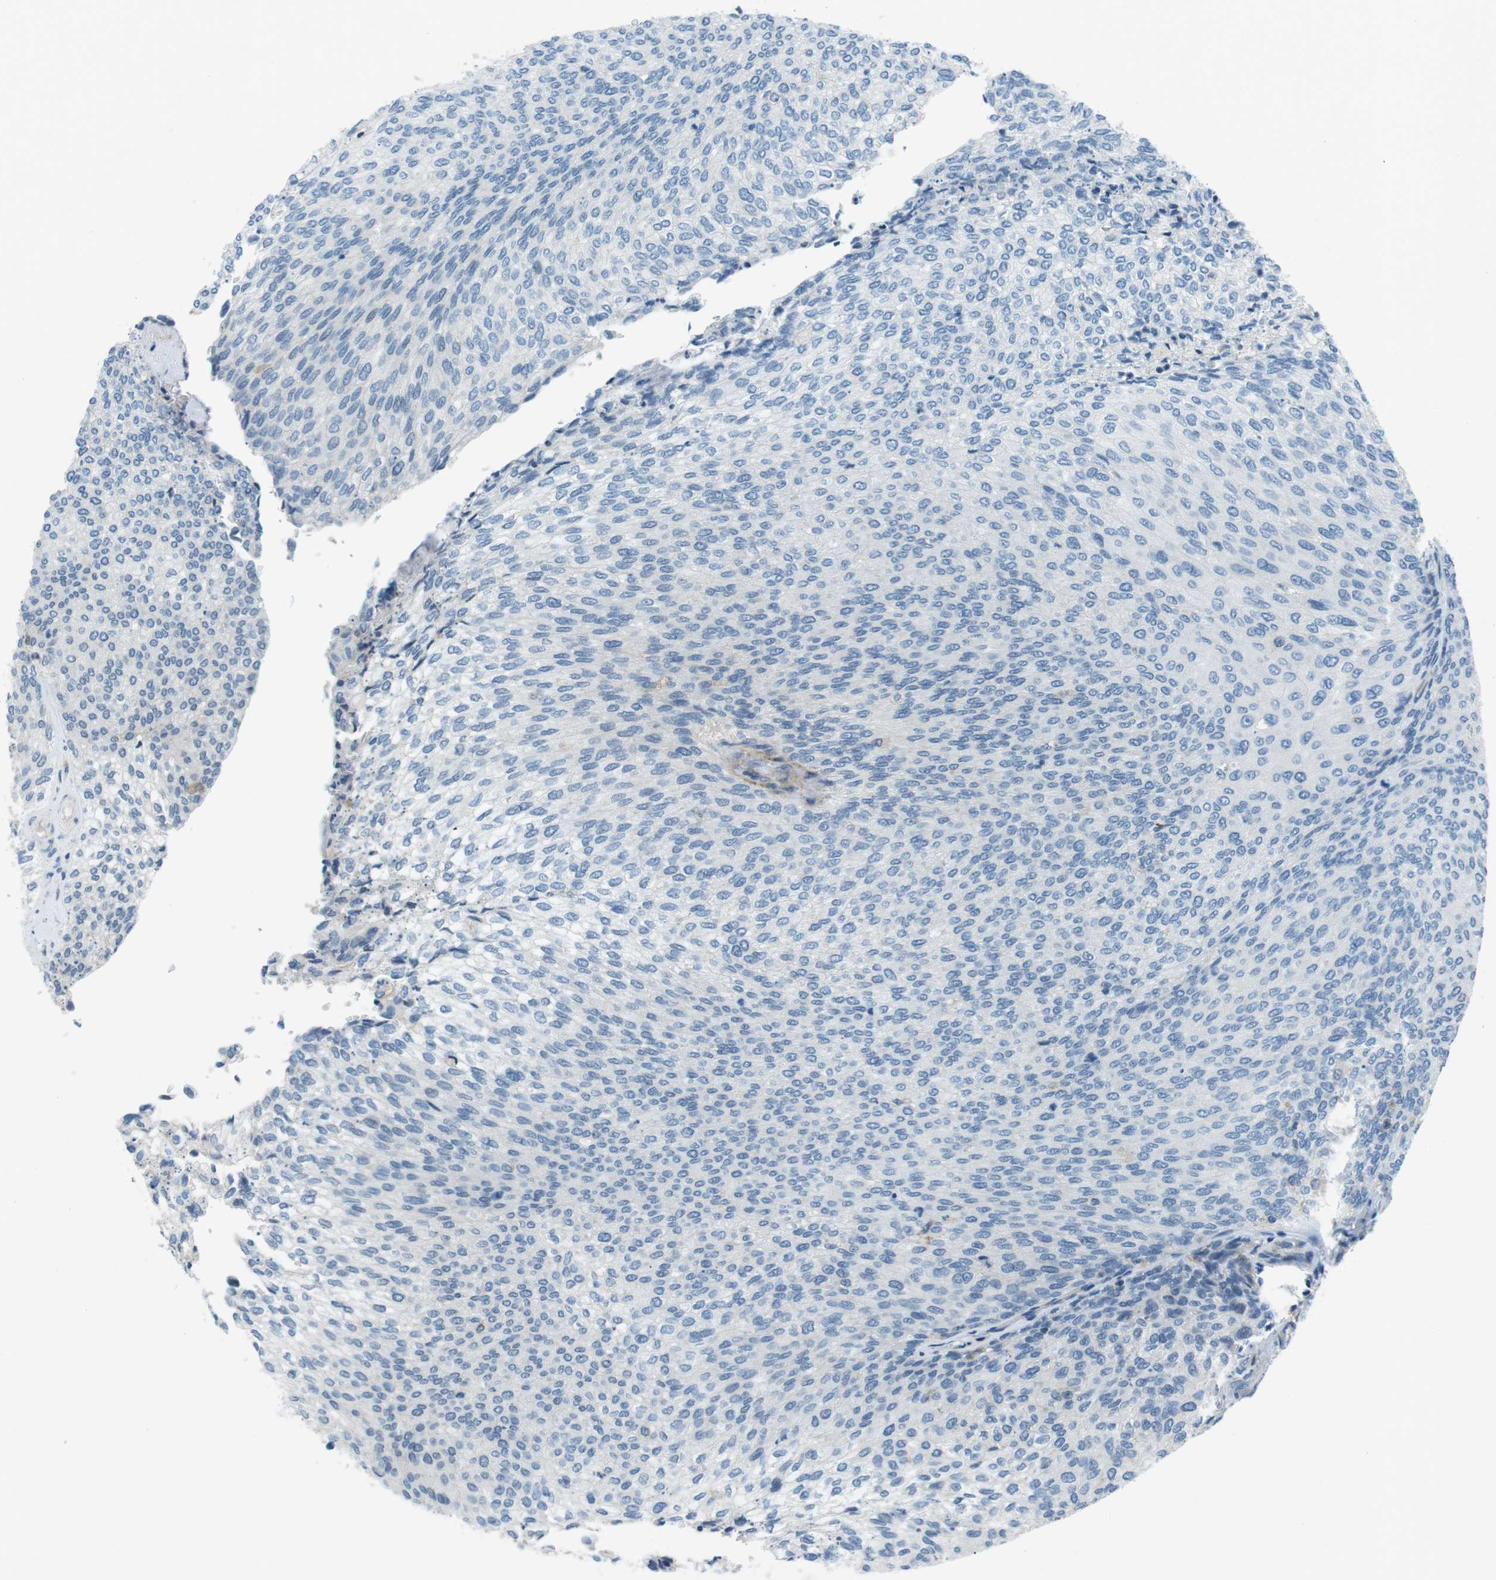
{"staining": {"intensity": "negative", "quantity": "none", "location": "none"}, "tissue": "urothelial cancer", "cell_type": "Tumor cells", "image_type": "cancer", "snomed": [{"axis": "morphology", "description": "Urothelial carcinoma, Low grade"}, {"axis": "topography", "description": "Urinary bladder"}], "caption": "Human low-grade urothelial carcinoma stained for a protein using immunohistochemistry demonstrates no expression in tumor cells.", "gene": "ARVCF", "patient": {"sex": "female", "age": 79}}